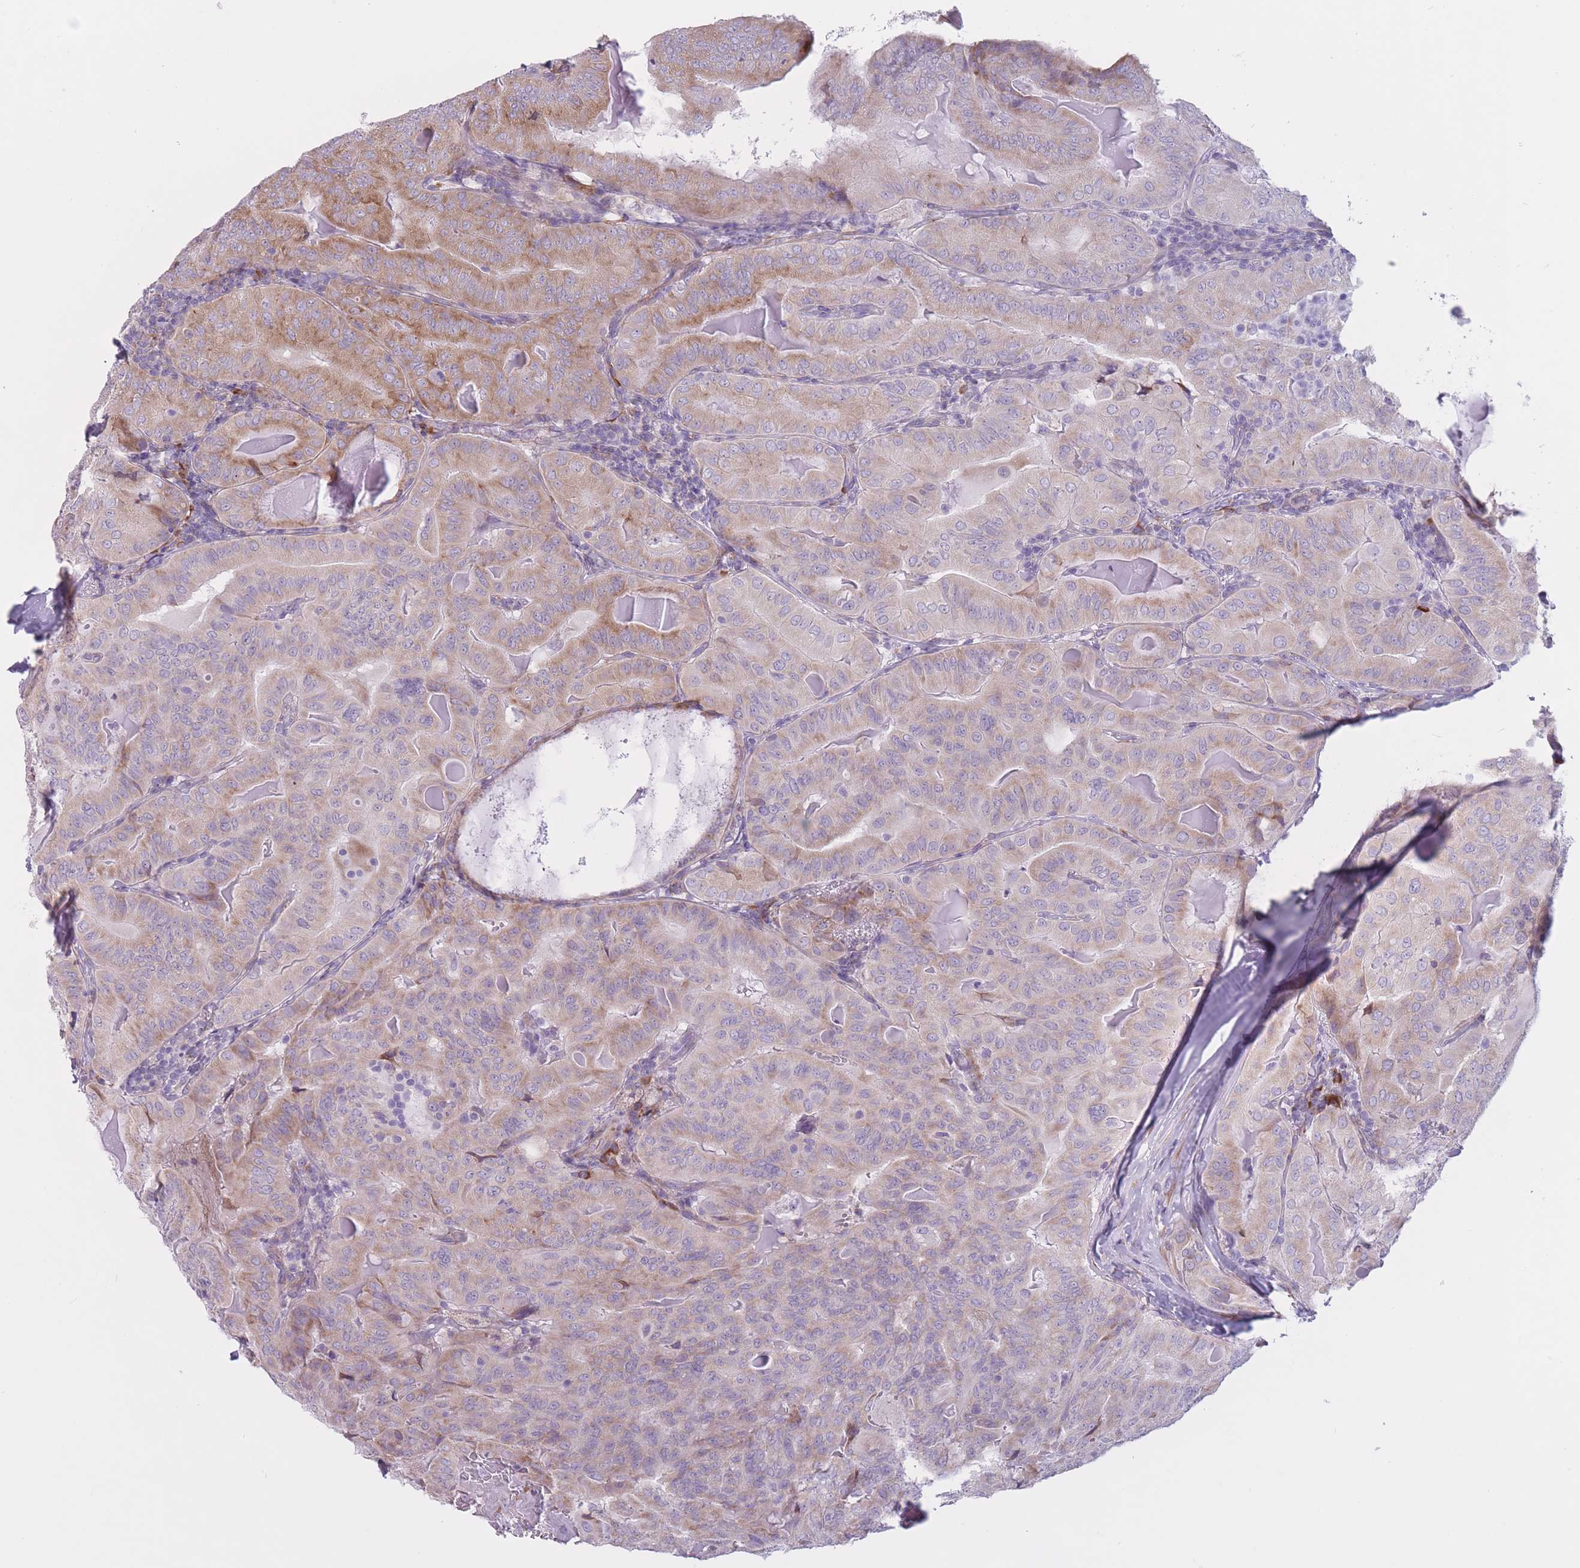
{"staining": {"intensity": "moderate", "quantity": "25%-75%", "location": "cytoplasmic/membranous"}, "tissue": "thyroid cancer", "cell_type": "Tumor cells", "image_type": "cancer", "snomed": [{"axis": "morphology", "description": "Papillary adenocarcinoma, NOS"}, {"axis": "topography", "description": "Thyroid gland"}], "caption": "About 25%-75% of tumor cells in papillary adenocarcinoma (thyroid) show moderate cytoplasmic/membranous protein positivity as visualized by brown immunohistochemical staining.", "gene": "RPL18", "patient": {"sex": "female", "age": 68}}